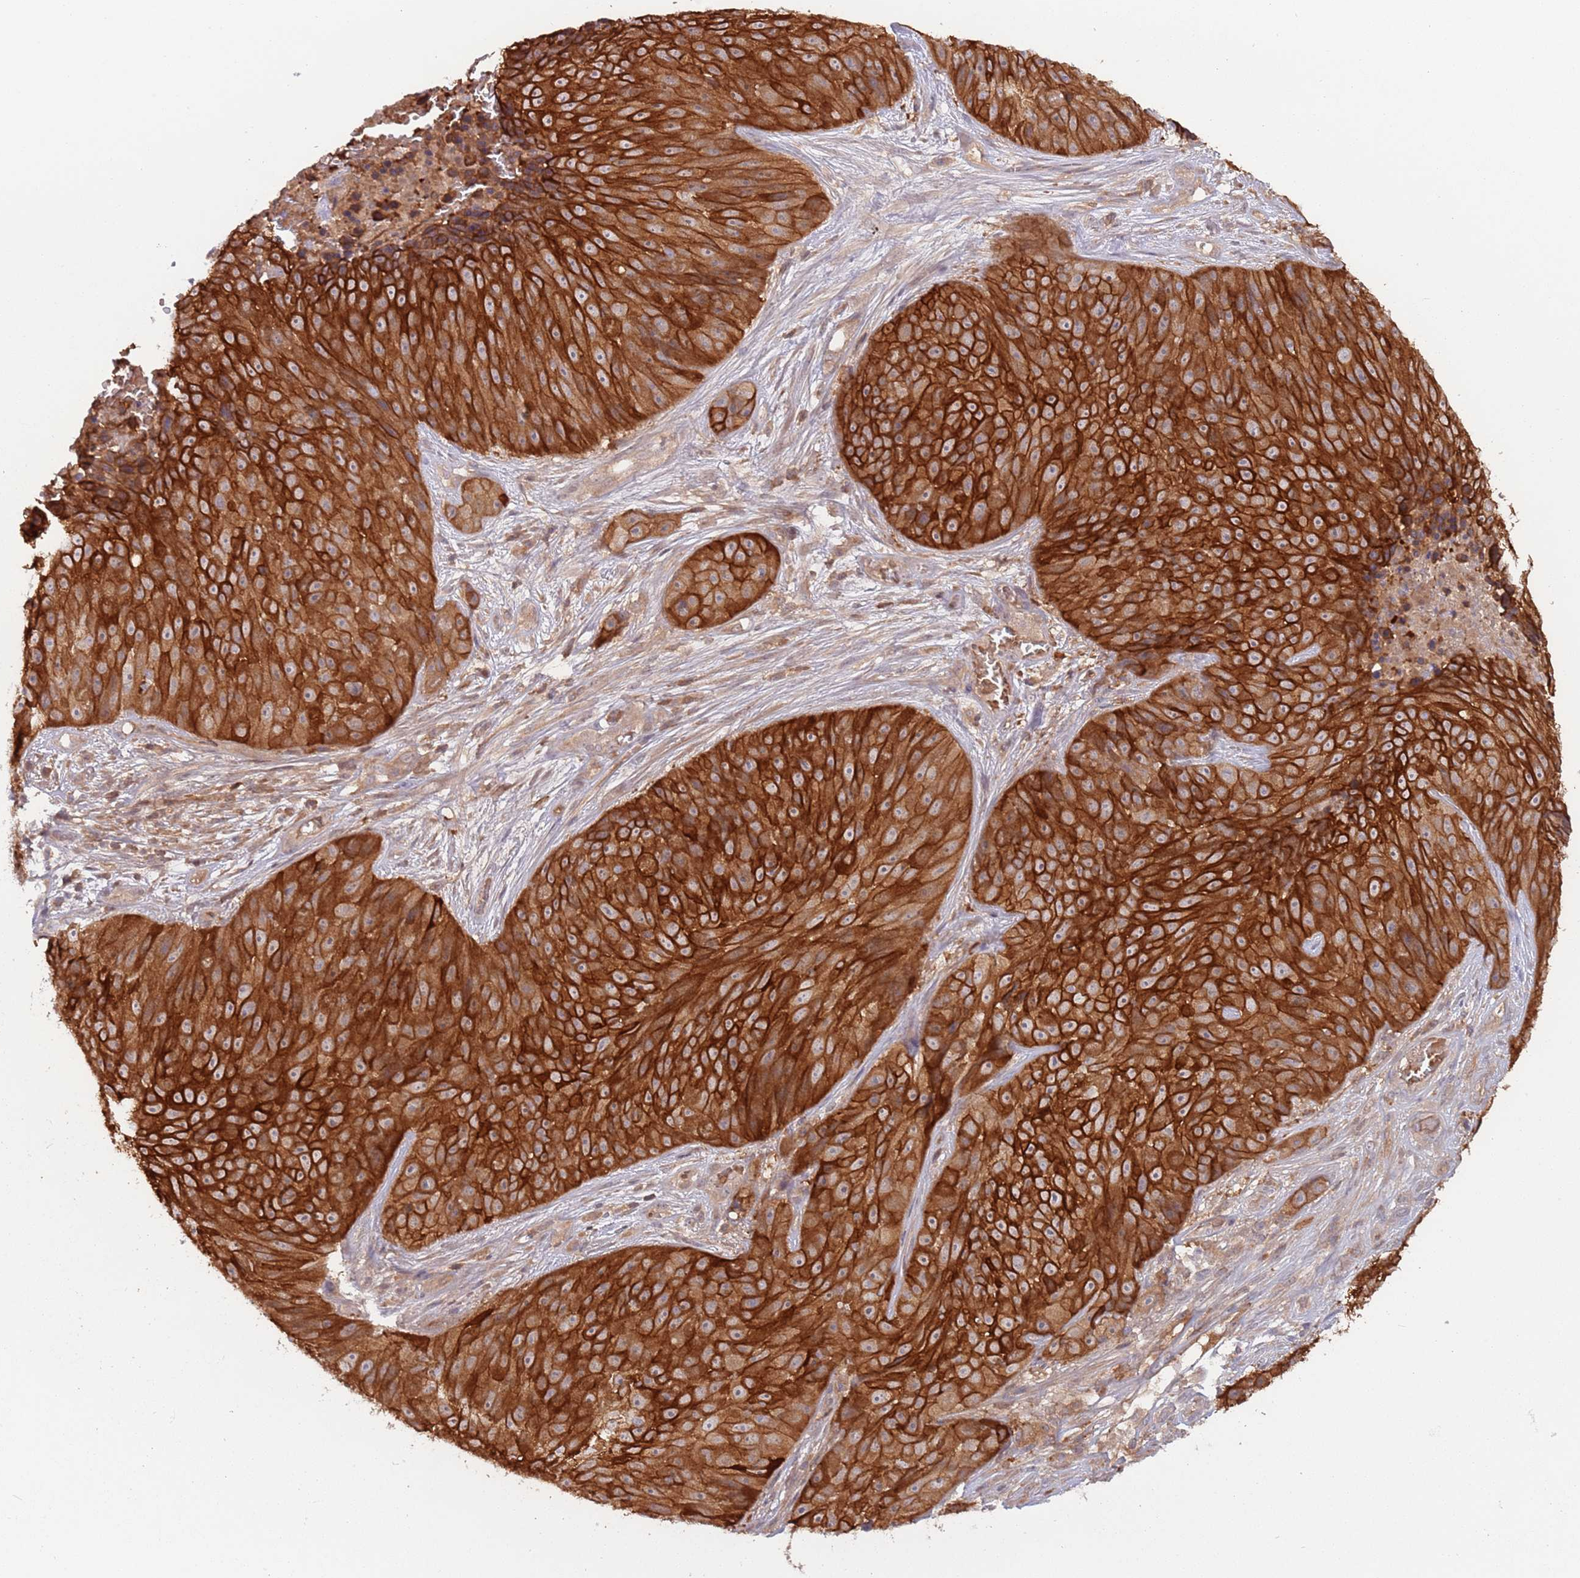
{"staining": {"intensity": "strong", "quantity": ">75%", "location": "cytoplasmic/membranous"}, "tissue": "skin cancer", "cell_type": "Tumor cells", "image_type": "cancer", "snomed": [{"axis": "morphology", "description": "Squamous cell carcinoma, NOS"}, {"axis": "topography", "description": "Skin"}], "caption": "Human skin cancer stained for a protein (brown) displays strong cytoplasmic/membranous positive positivity in about >75% of tumor cells.", "gene": "GSDMD", "patient": {"sex": "female", "age": 87}}